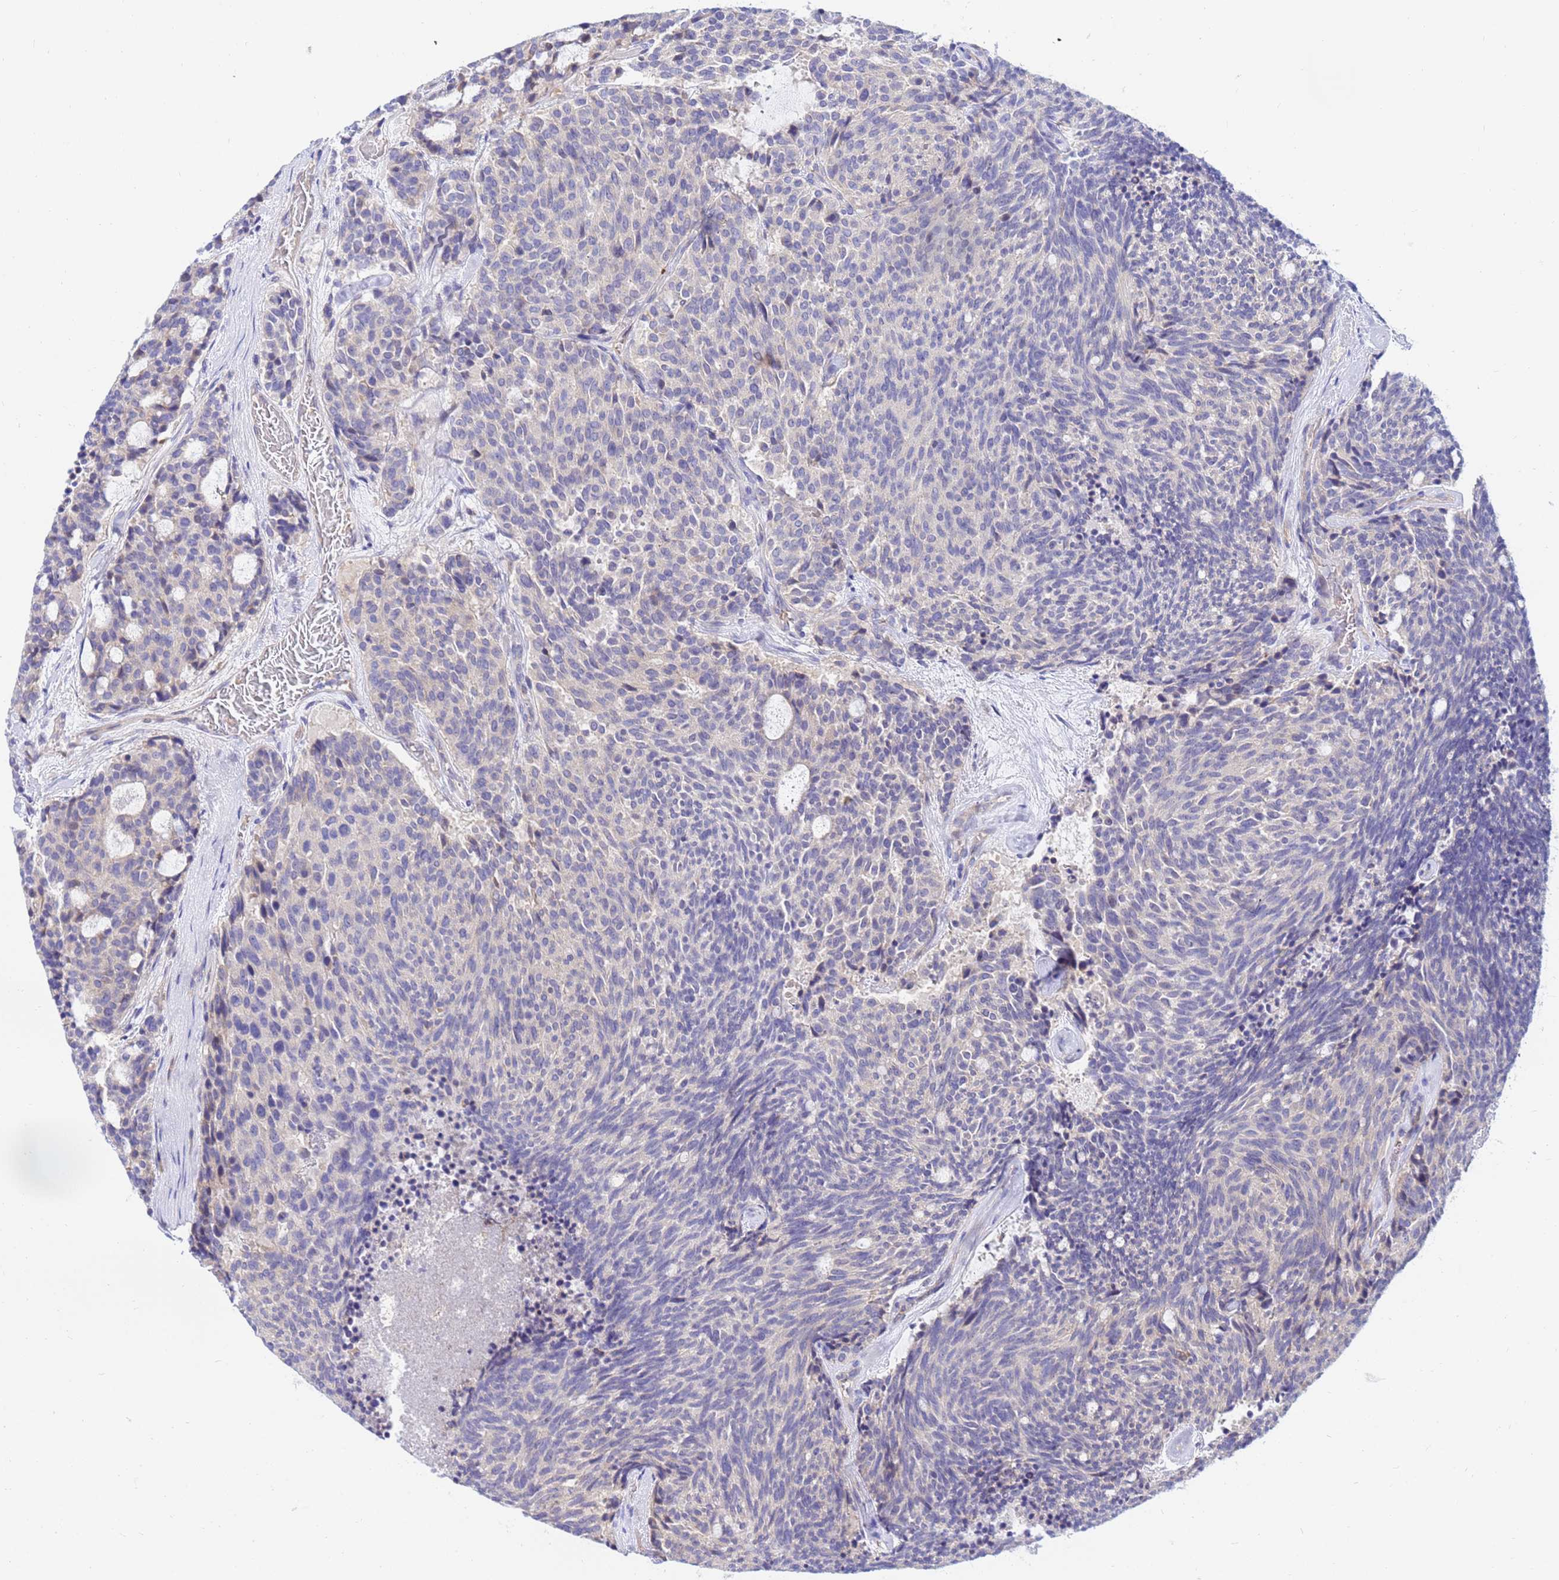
{"staining": {"intensity": "negative", "quantity": "none", "location": "none"}, "tissue": "carcinoid", "cell_type": "Tumor cells", "image_type": "cancer", "snomed": [{"axis": "morphology", "description": "Carcinoid, malignant, NOS"}, {"axis": "topography", "description": "Pancreas"}], "caption": "High magnification brightfield microscopy of malignant carcinoid stained with DAB (brown) and counterstained with hematoxylin (blue): tumor cells show no significant expression. The staining is performed using DAB (3,3'-diaminobenzidine) brown chromogen with nuclei counter-stained in using hematoxylin.", "gene": "HERC5", "patient": {"sex": "female", "age": 54}}